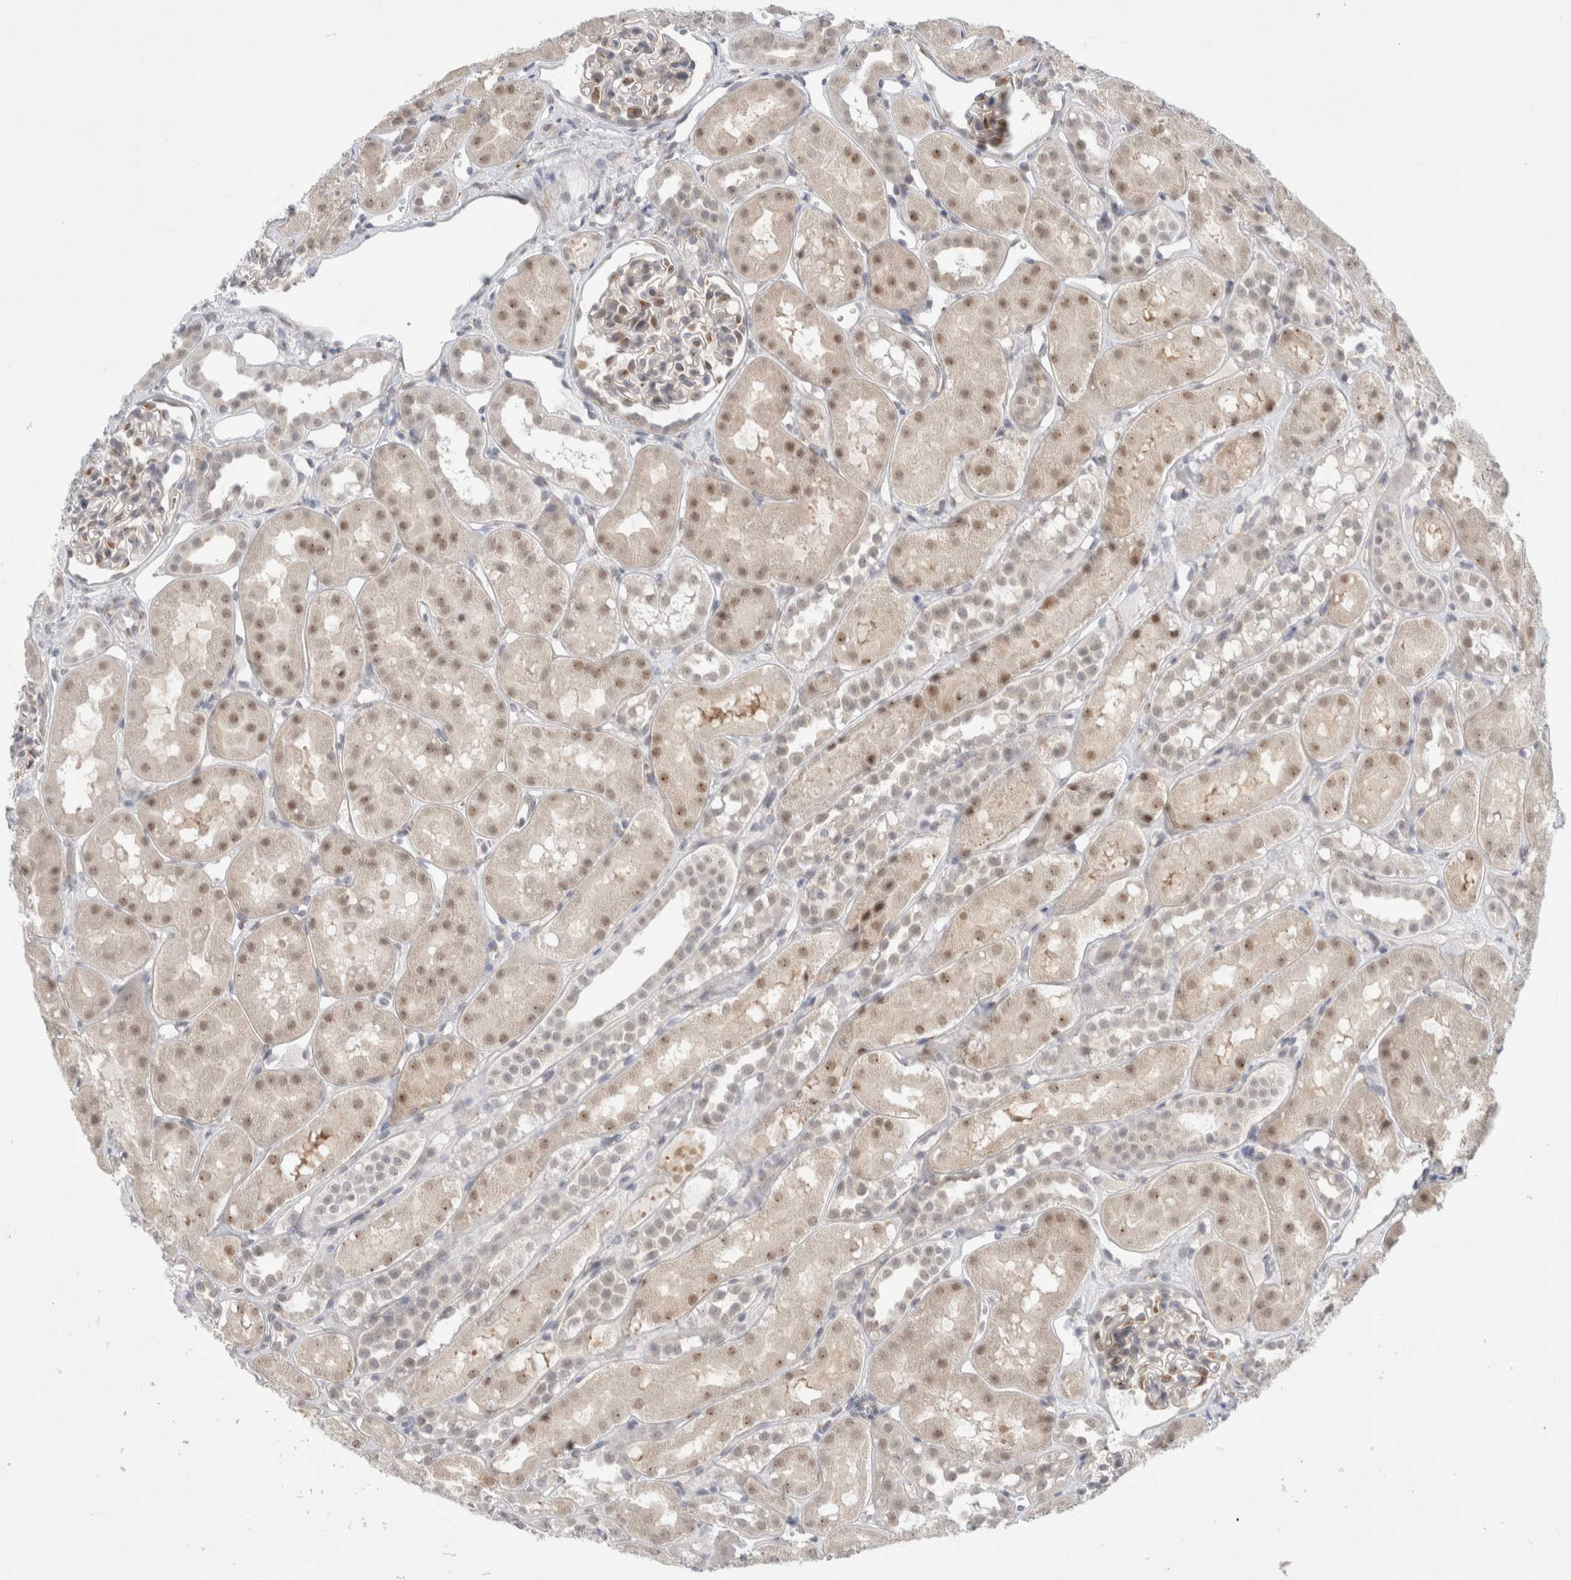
{"staining": {"intensity": "moderate", "quantity": "25%-75%", "location": "cytoplasmic/membranous"}, "tissue": "kidney", "cell_type": "Cells in glomeruli", "image_type": "normal", "snomed": [{"axis": "morphology", "description": "Normal tissue, NOS"}, {"axis": "topography", "description": "Kidney"}], "caption": "The micrograph exhibits immunohistochemical staining of normal kidney. There is moderate cytoplasmic/membranous expression is seen in approximately 25%-75% of cells in glomeruli. The staining was performed using DAB (3,3'-diaminobenzidine) to visualize the protein expression in brown, while the nuclei were stained in blue with hematoxylin (Magnification: 20x).", "gene": "TRMT1L", "patient": {"sex": "male", "age": 16}}